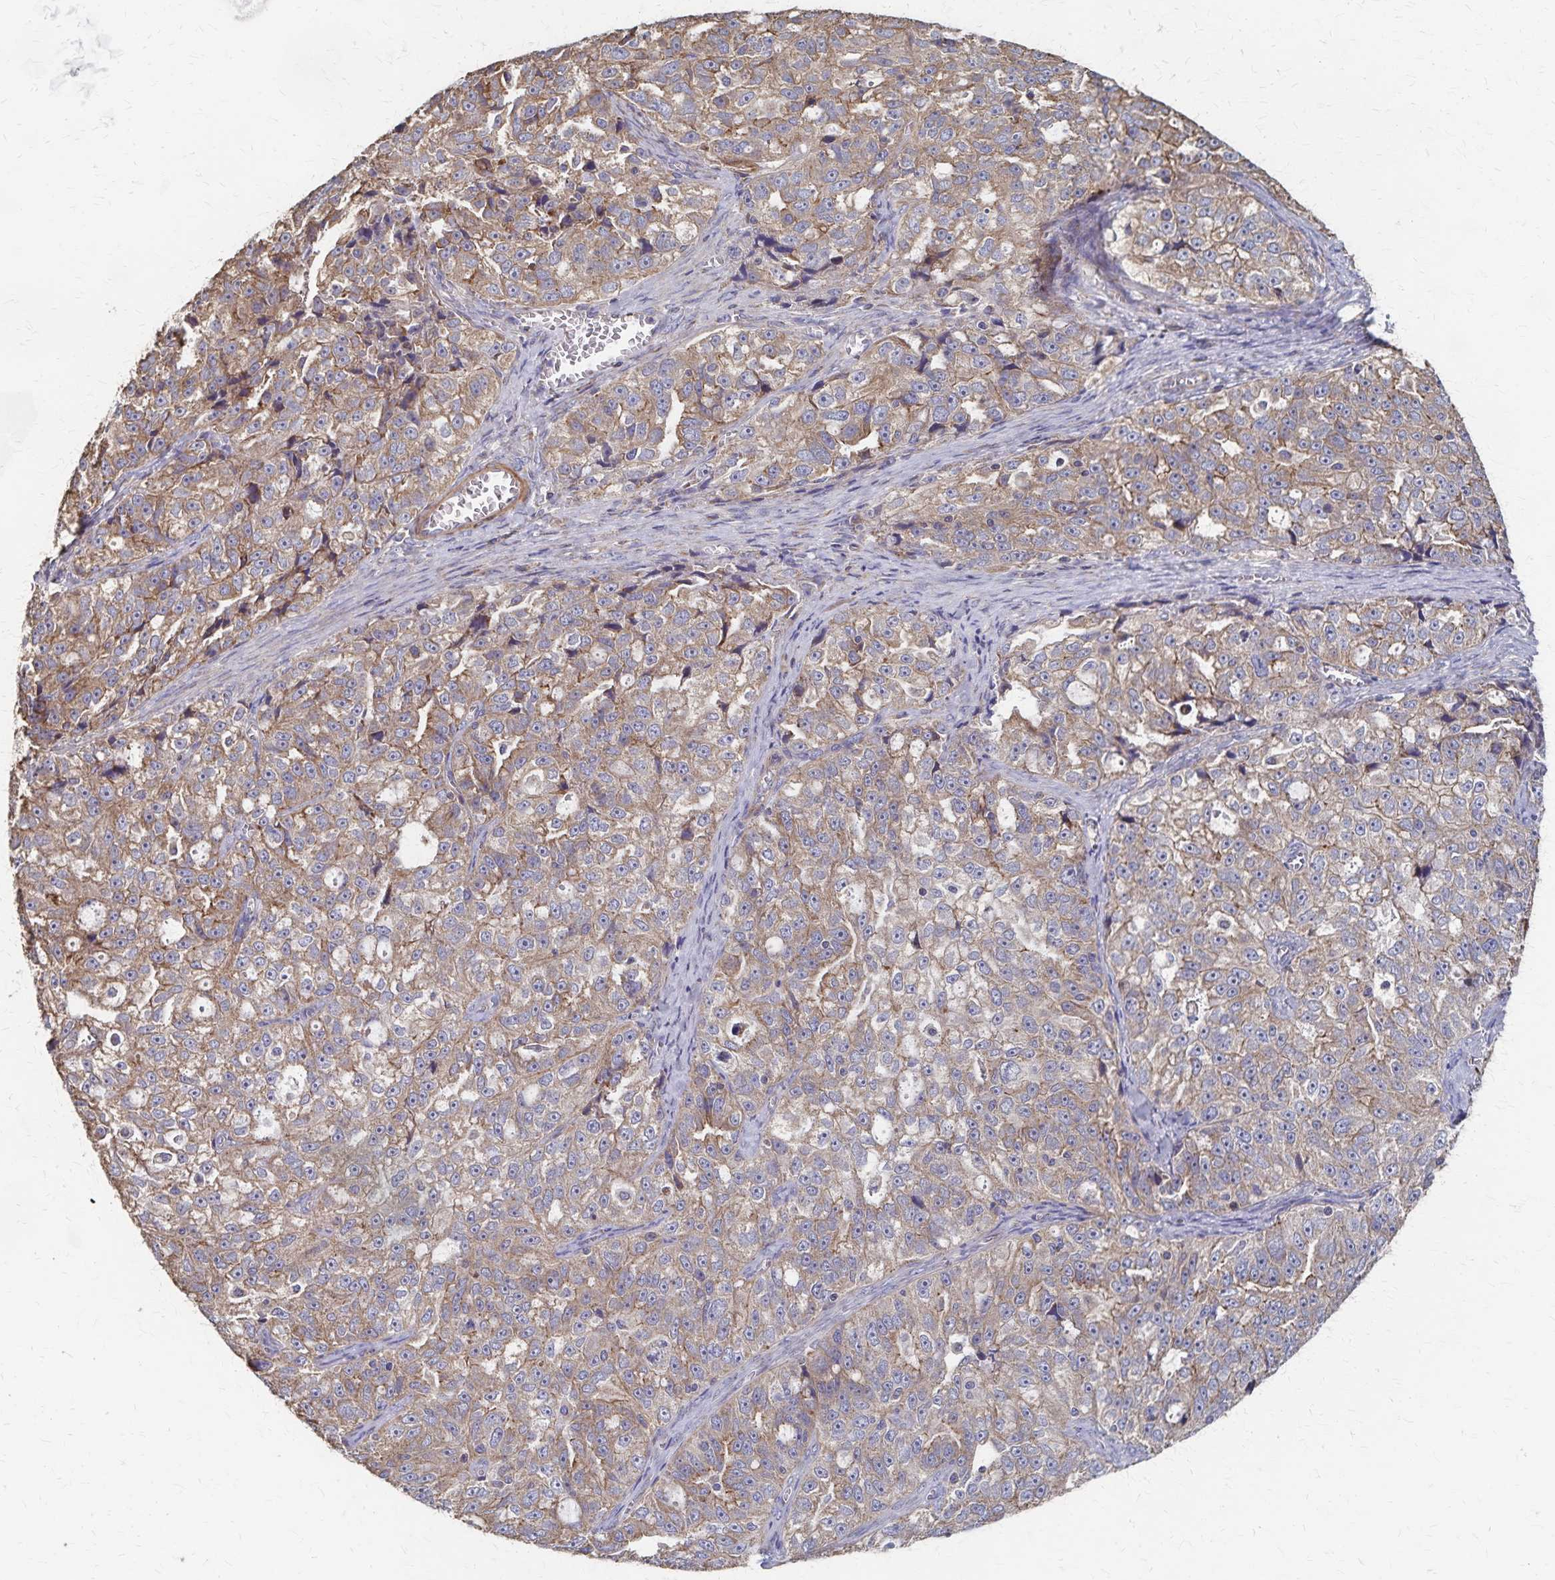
{"staining": {"intensity": "weak", "quantity": ">75%", "location": "cytoplasmic/membranous"}, "tissue": "ovarian cancer", "cell_type": "Tumor cells", "image_type": "cancer", "snomed": [{"axis": "morphology", "description": "Cystadenocarcinoma, serous, NOS"}, {"axis": "topography", "description": "Ovary"}], "caption": "DAB immunohistochemical staining of ovarian cancer (serous cystadenocarcinoma) demonstrates weak cytoplasmic/membranous protein positivity in about >75% of tumor cells.", "gene": "PGAP2", "patient": {"sex": "female", "age": 51}}